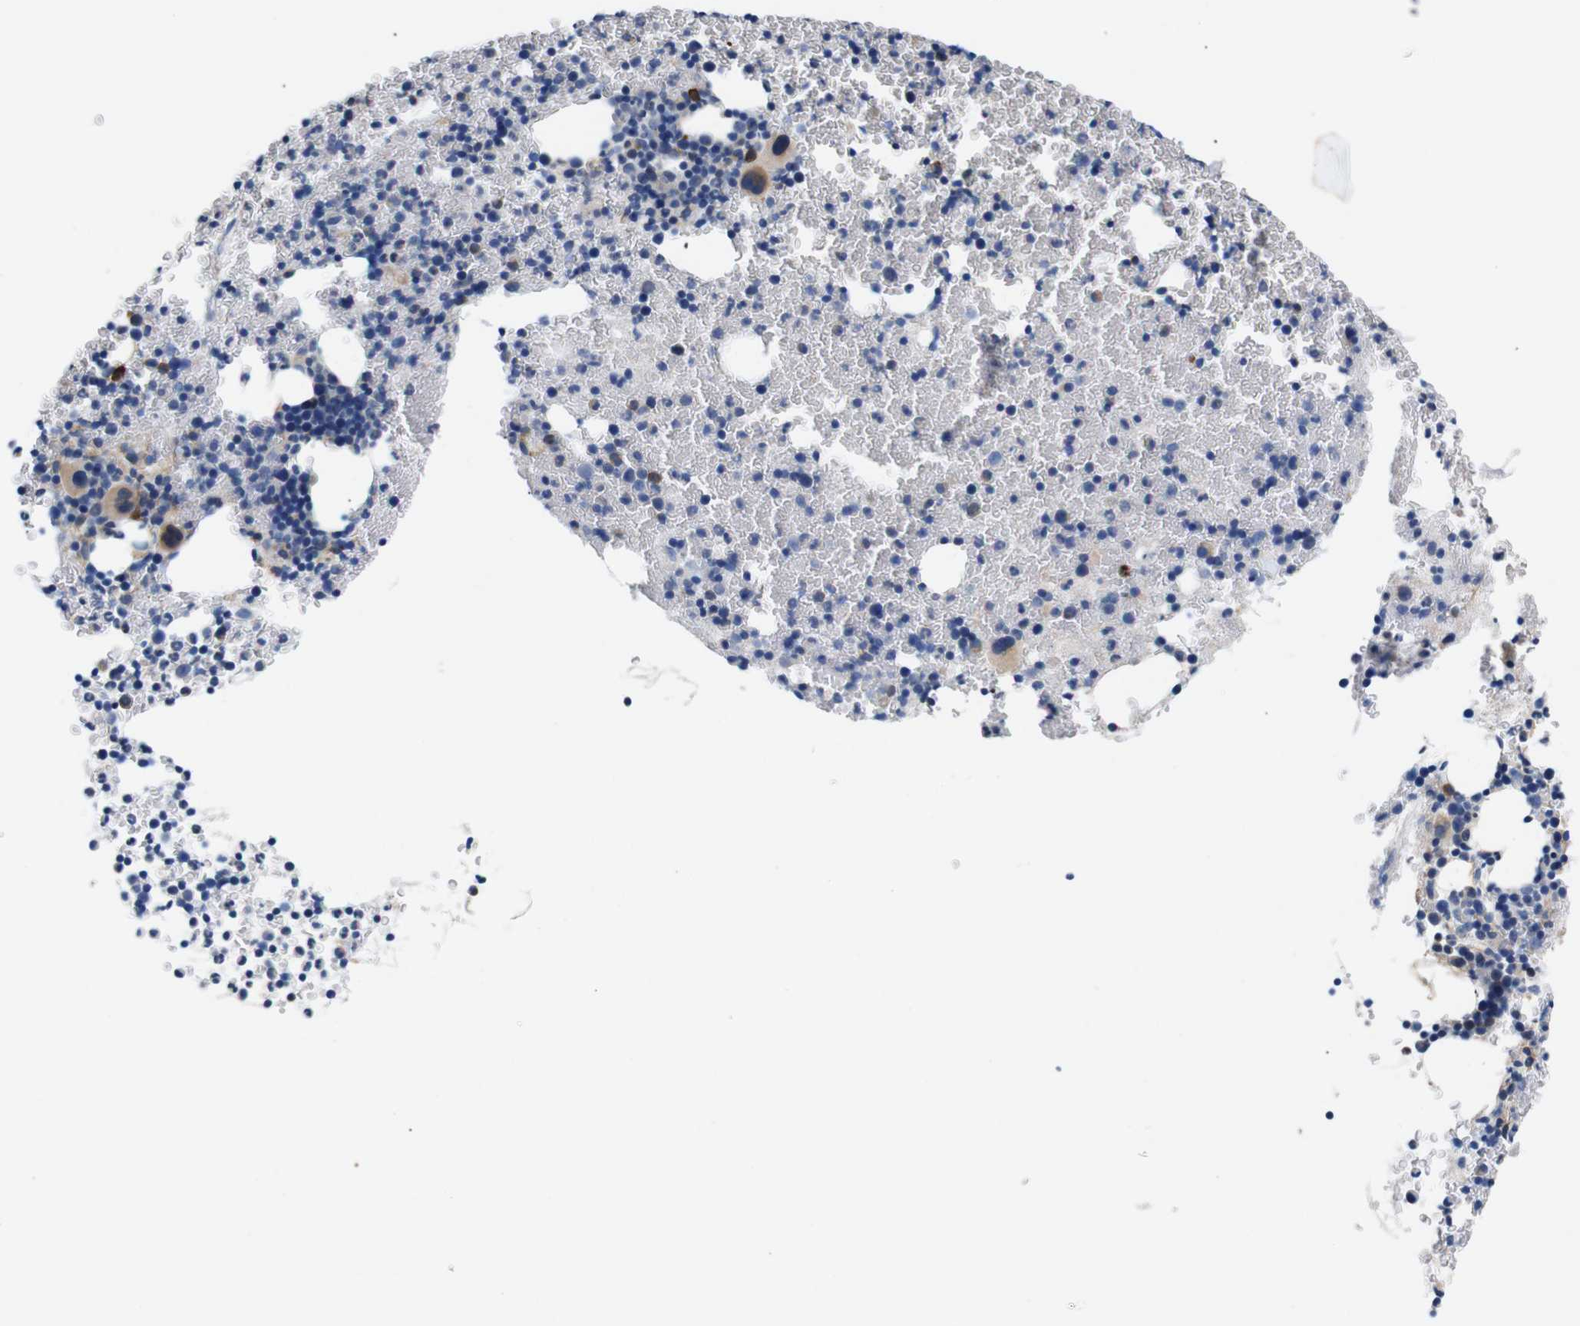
{"staining": {"intensity": "strong", "quantity": "<25%", "location": "cytoplasmic/membranous"}, "tissue": "bone marrow", "cell_type": "Hematopoietic cells", "image_type": "normal", "snomed": [{"axis": "morphology", "description": "Normal tissue, NOS"}, {"axis": "morphology", "description": "Inflammation, NOS"}, {"axis": "topography", "description": "Bone marrow"}], "caption": "Immunohistochemistry (IHC) image of normal bone marrow: bone marrow stained using immunohistochemistry displays medium levels of strong protein expression localized specifically in the cytoplasmic/membranous of hematopoietic cells, appearing as a cytoplasmic/membranous brown color.", "gene": "UBE2G2", "patient": {"sex": "female", "age": 17}}